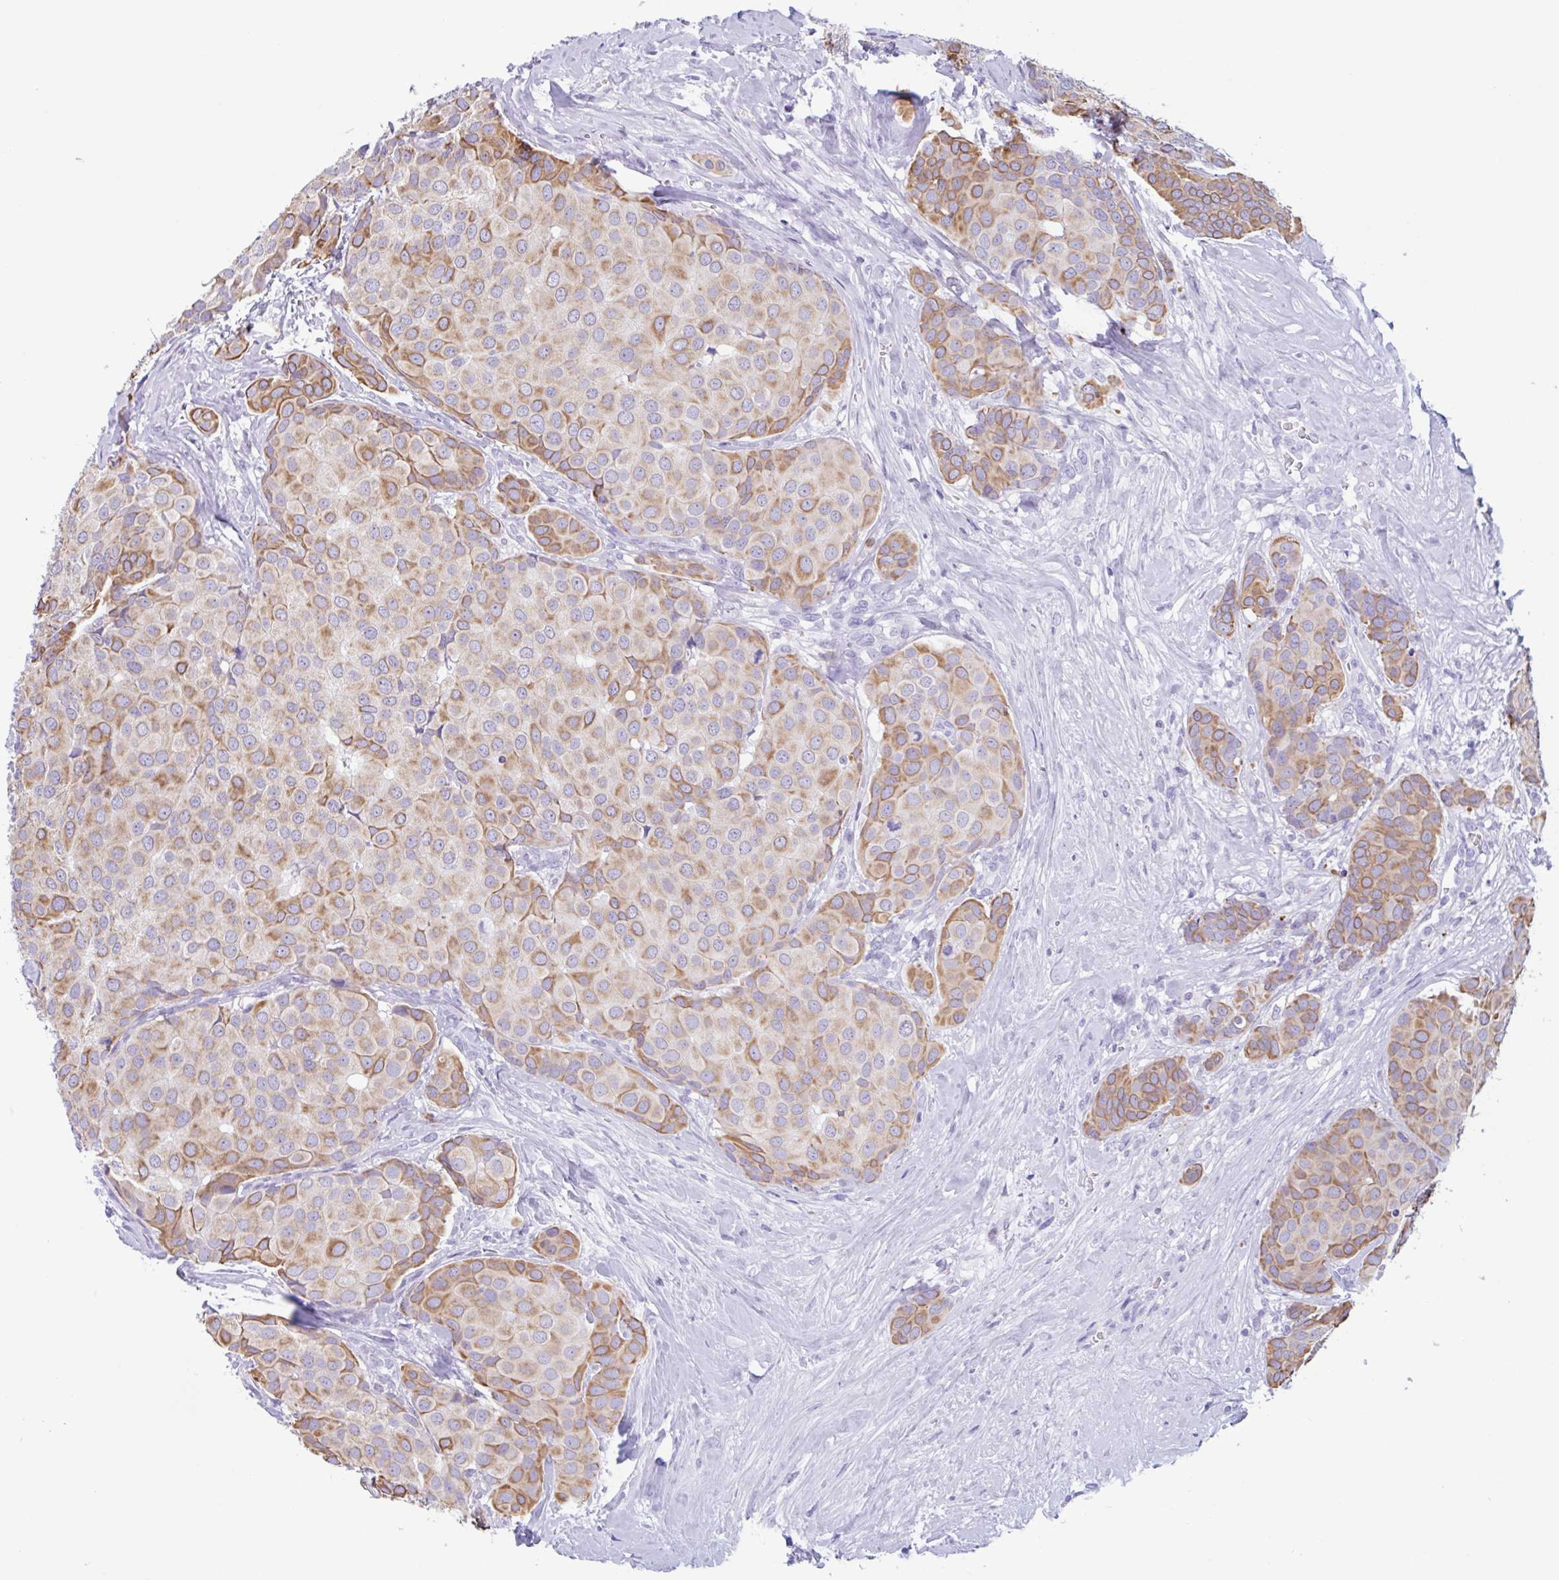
{"staining": {"intensity": "moderate", "quantity": ">75%", "location": "cytoplasmic/membranous"}, "tissue": "breast cancer", "cell_type": "Tumor cells", "image_type": "cancer", "snomed": [{"axis": "morphology", "description": "Duct carcinoma"}, {"axis": "topography", "description": "Breast"}], "caption": "A high-resolution histopathology image shows immunohistochemistry (IHC) staining of breast cancer, which shows moderate cytoplasmic/membranous positivity in approximately >75% of tumor cells.", "gene": "DTWD2", "patient": {"sex": "female", "age": 70}}